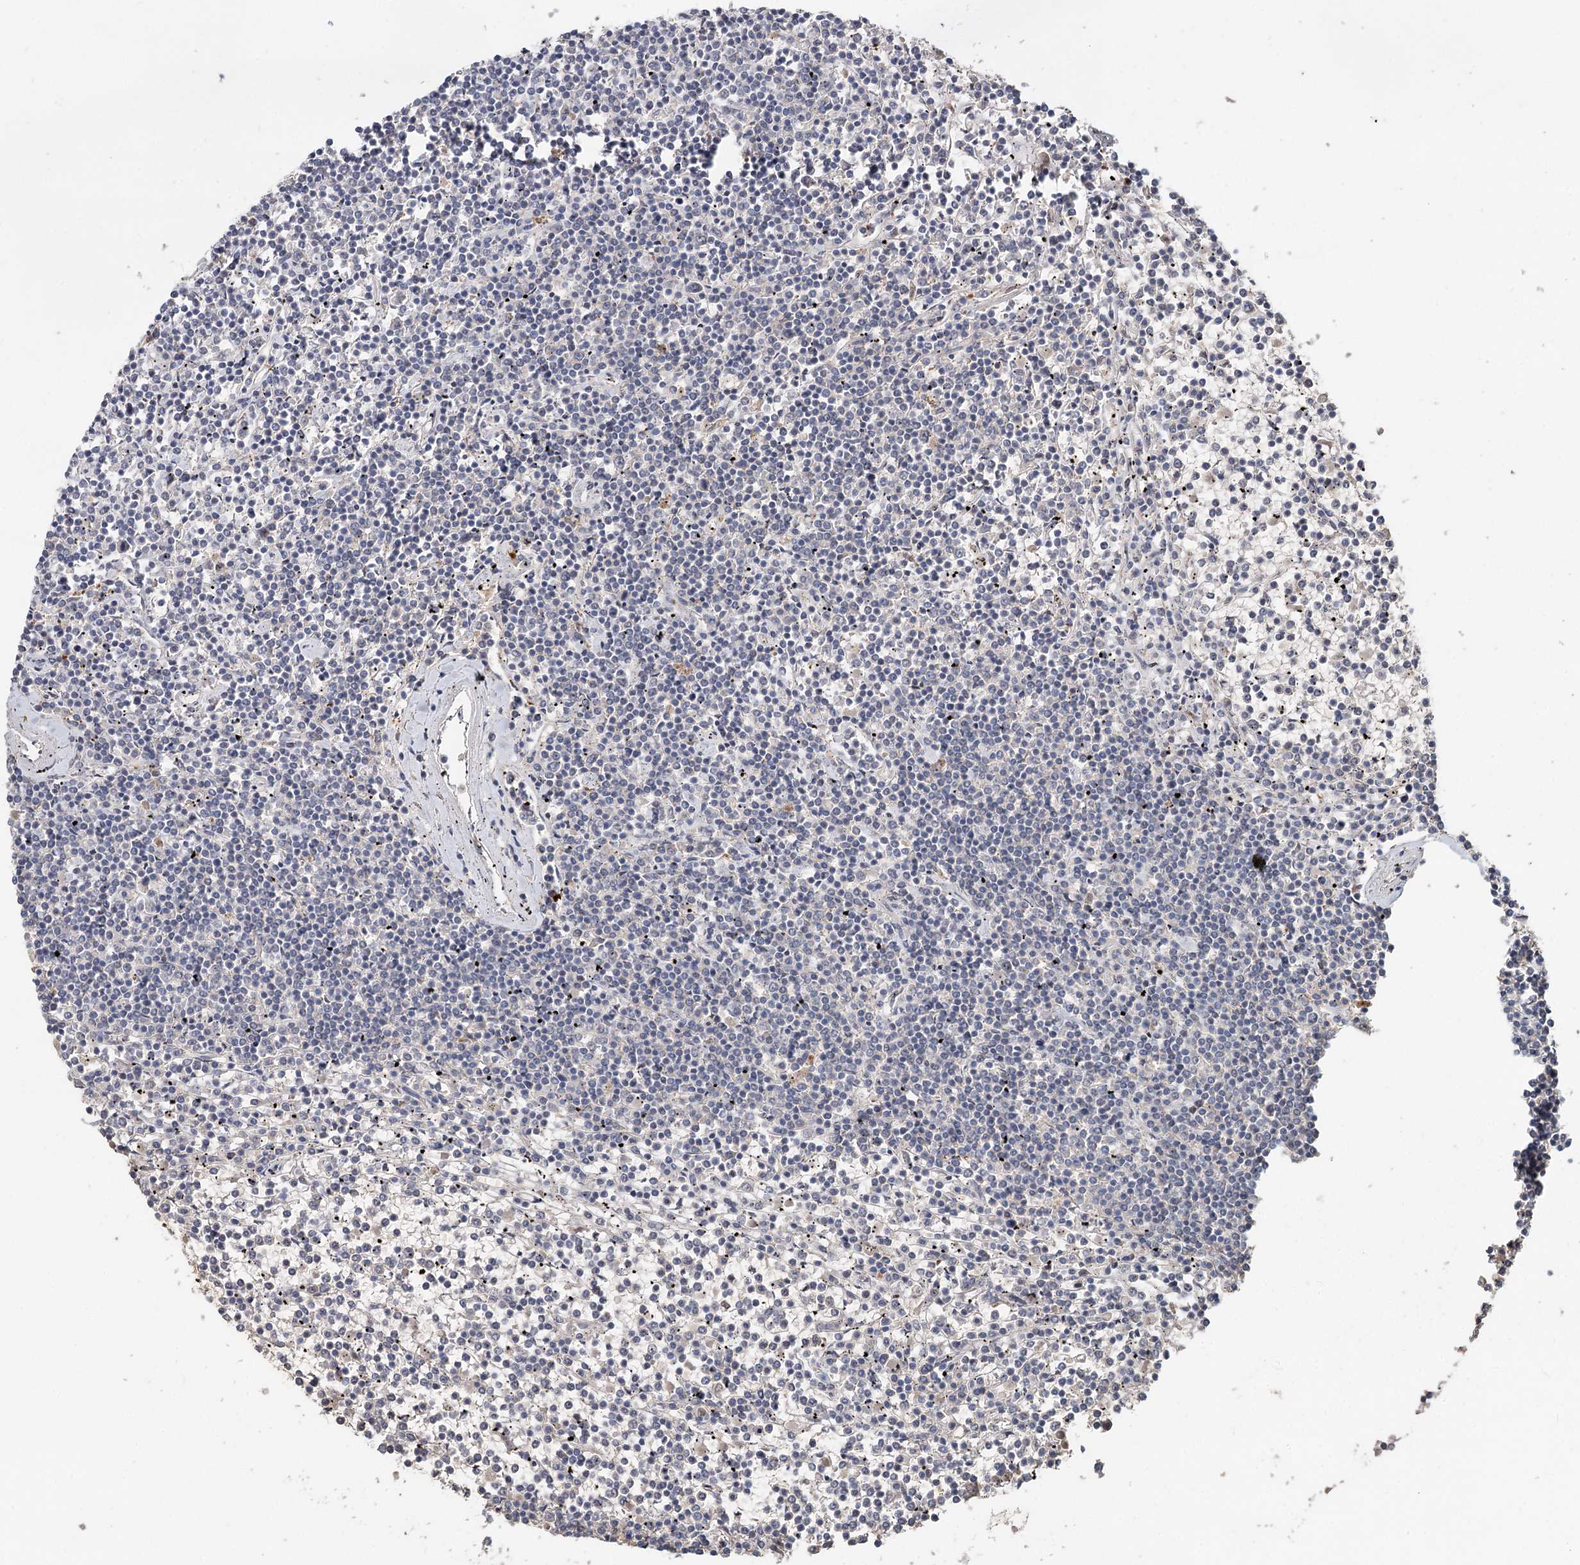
{"staining": {"intensity": "negative", "quantity": "none", "location": "none"}, "tissue": "lymphoma", "cell_type": "Tumor cells", "image_type": "cancer", "snomed": [{"axis": "morphology", "description": "Malignant lymphoma, non-Hodgkin's type, Low grade"}, {"axis": "topography", "description": "Spleen"}], "caption": "Micrograph shows no protein positivity in tumor cells of lymphoma tissue.", "gene": "FBXO7", "patient": {"sex": "female", "age": 19}}